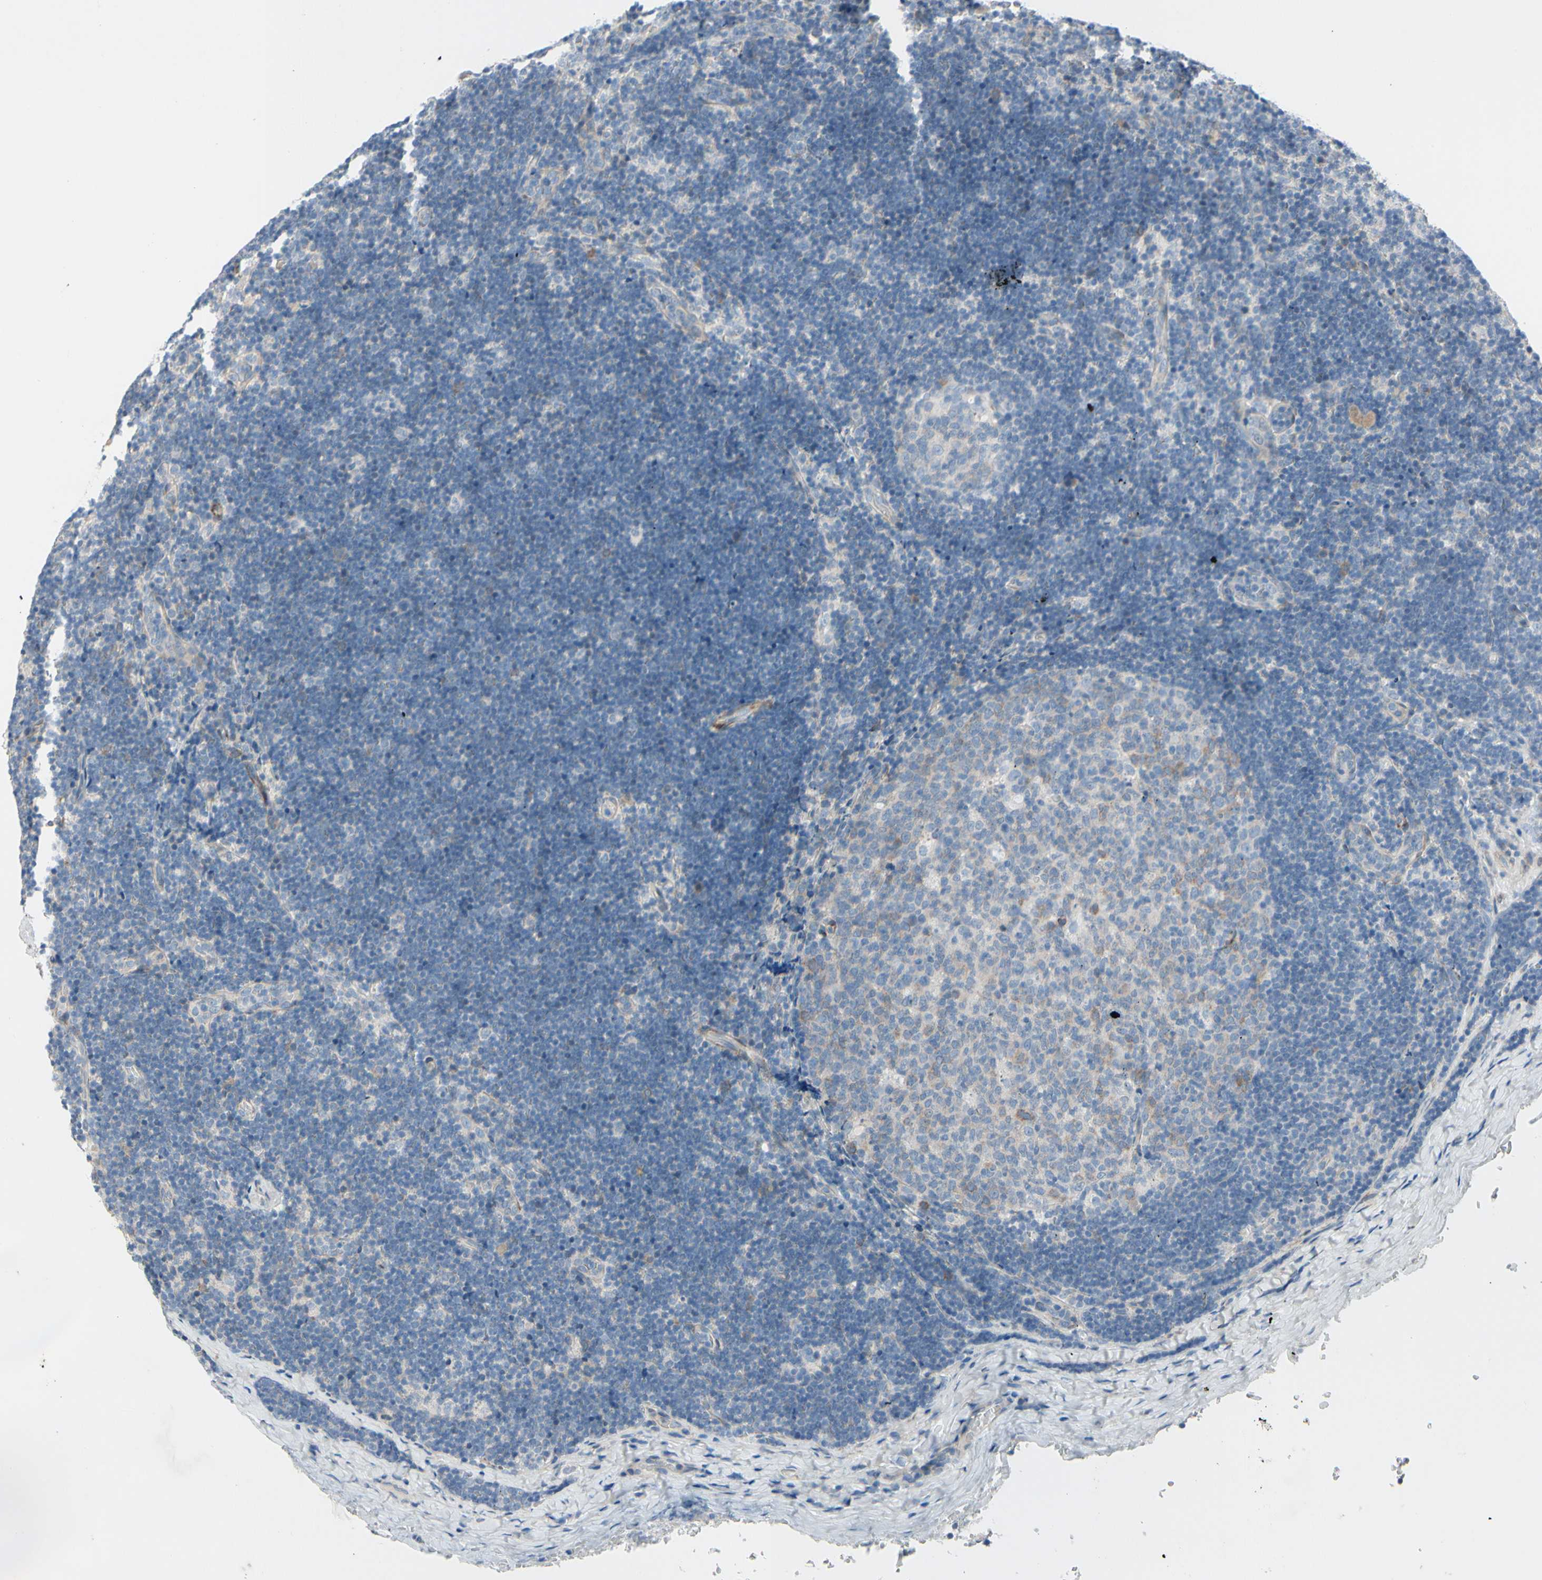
{"staining": {"intensity": "weak", "quantity": "<25%", "location": "cytoplasmic/membranous"}, "tissue": "lymph node", "cell_type": "Germinal center cells", "image_type": "normal", "snomed": [{"axis": "morphology", "description": "Normal tissue, NOS"}, {"axis": "topography", "description": "Lymph node"}], "caption": "Germinal center cells are negative for brown protein staining in normal lymph node.", "gene": "MAP2", "patient": {"sex": "female", "age": 14}}